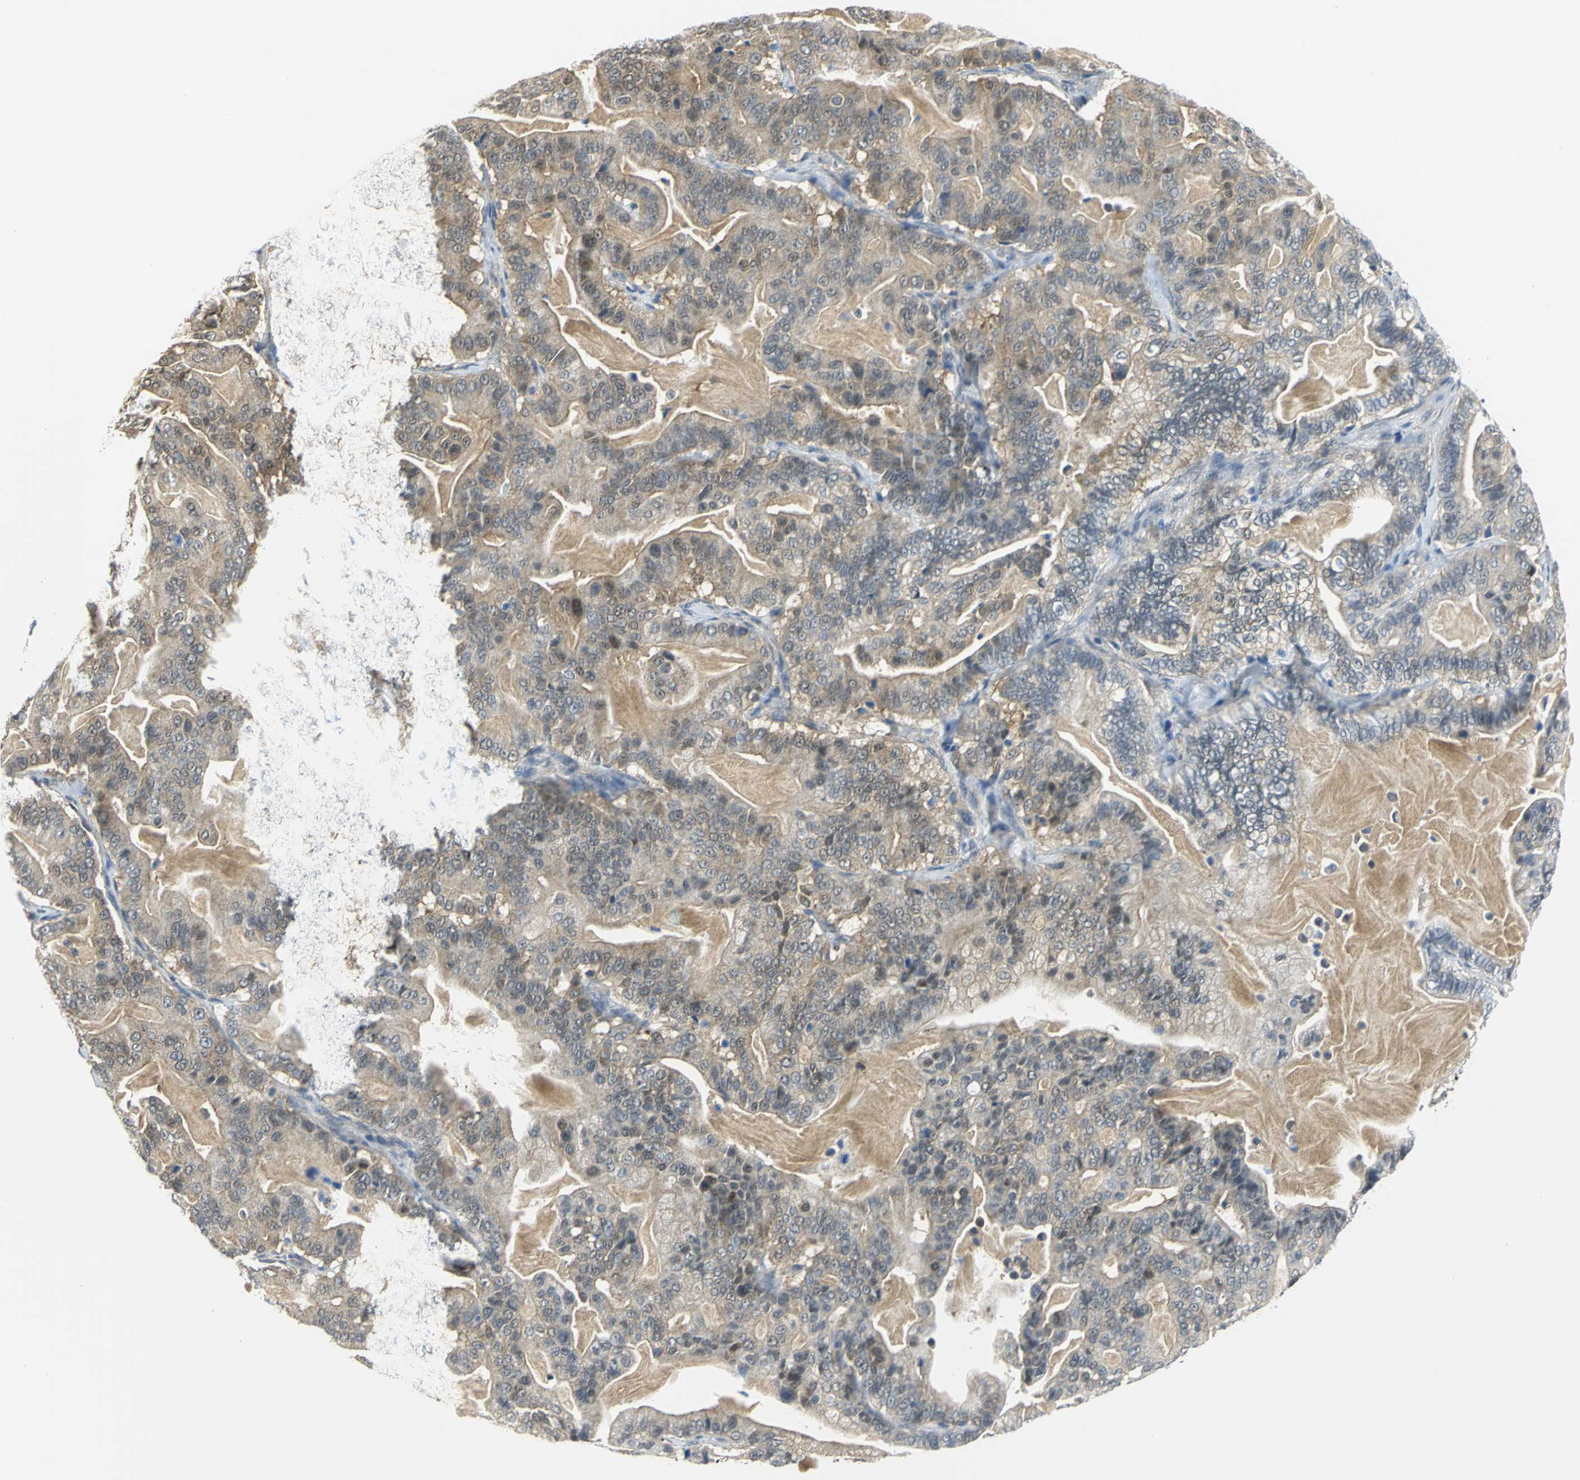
{"staining": {"intensity": "weak", "quantity": "25%-75%", "location": "cytoplasmic/membranous"}, "tissue": "pancreatic cancer", "cell_type": "Tumor cells", "image_type": "cancer", "snomed": [{"axis": "morphology", "description": "Adenocarcinoma, NOS"}, {"axis": "topography", "description": "Pancreas"}], "caption": "Immunohistochemical staining of human pancreatic cancer demonstrates weak cytoplasmic/membranous protein staining in approximately 25%-75% of tumor cells.", "gene": "PGM3", "patient": {"sex": "male", "age": 63}}